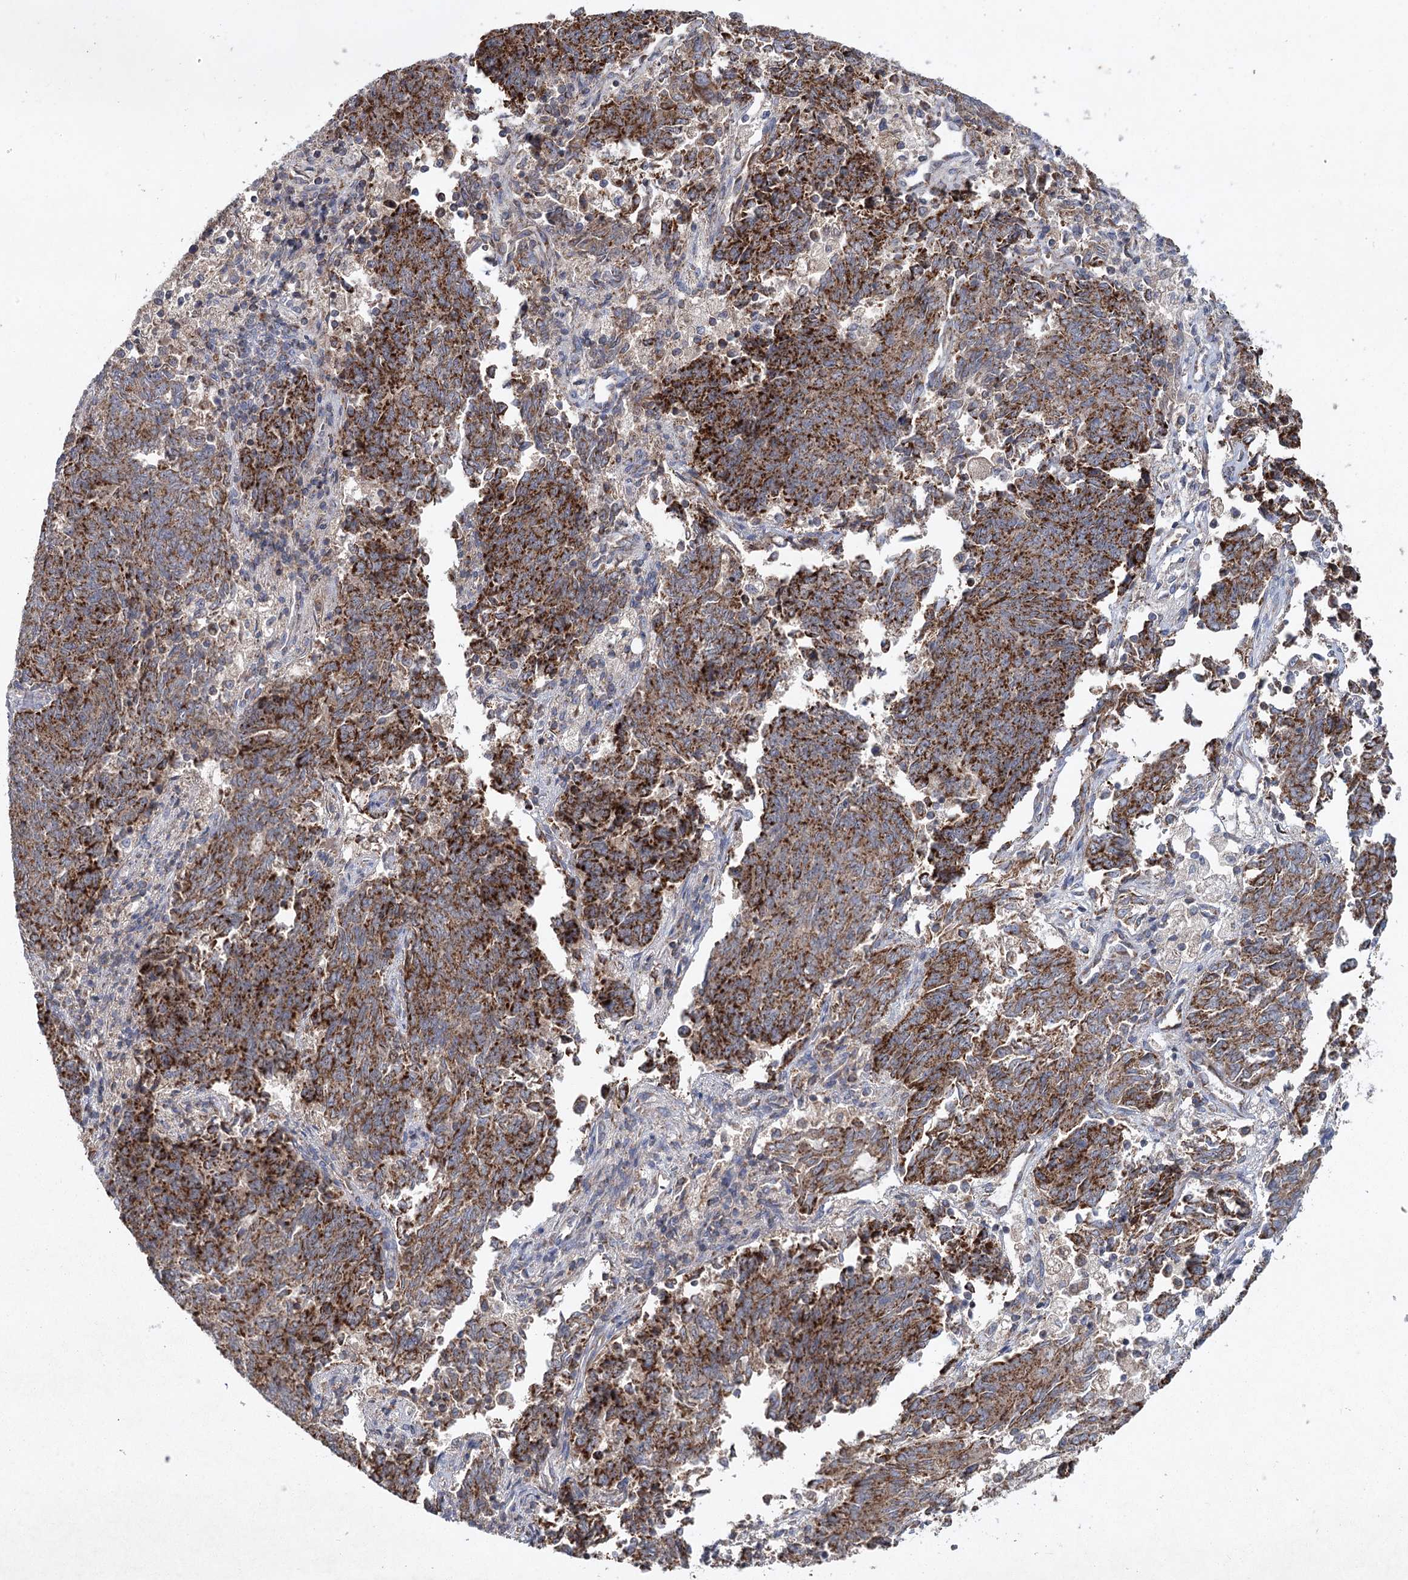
{"staining": {"intensity": "strong", "quantity": ">75%", "location": "cytoplasmic/membranous"}, "tissue": "endometrial cancer", "cell_type": "Tumor cells", "image_type": "cancer", "snomed": [{"axis": "morphology", "description": "Adenocarcinoma, NOS"}, {"axis": "topography", "description": "Endometrium"}], "caption": "High-magnification brightfield microscopy of endometrial cancer stained with DAB (3,3'-diaminobenzidine) (brown) and counterstained with hematoxylin (blue). tumor cells exhibit strong cytoplasmic/membranous positivity is seen in about>75% of cells. Ihc stains the protein of interest in brown and the nuclei are stained blue.", "gene": "MRPL44", "patient": {"sex": "female", "age": 80}}